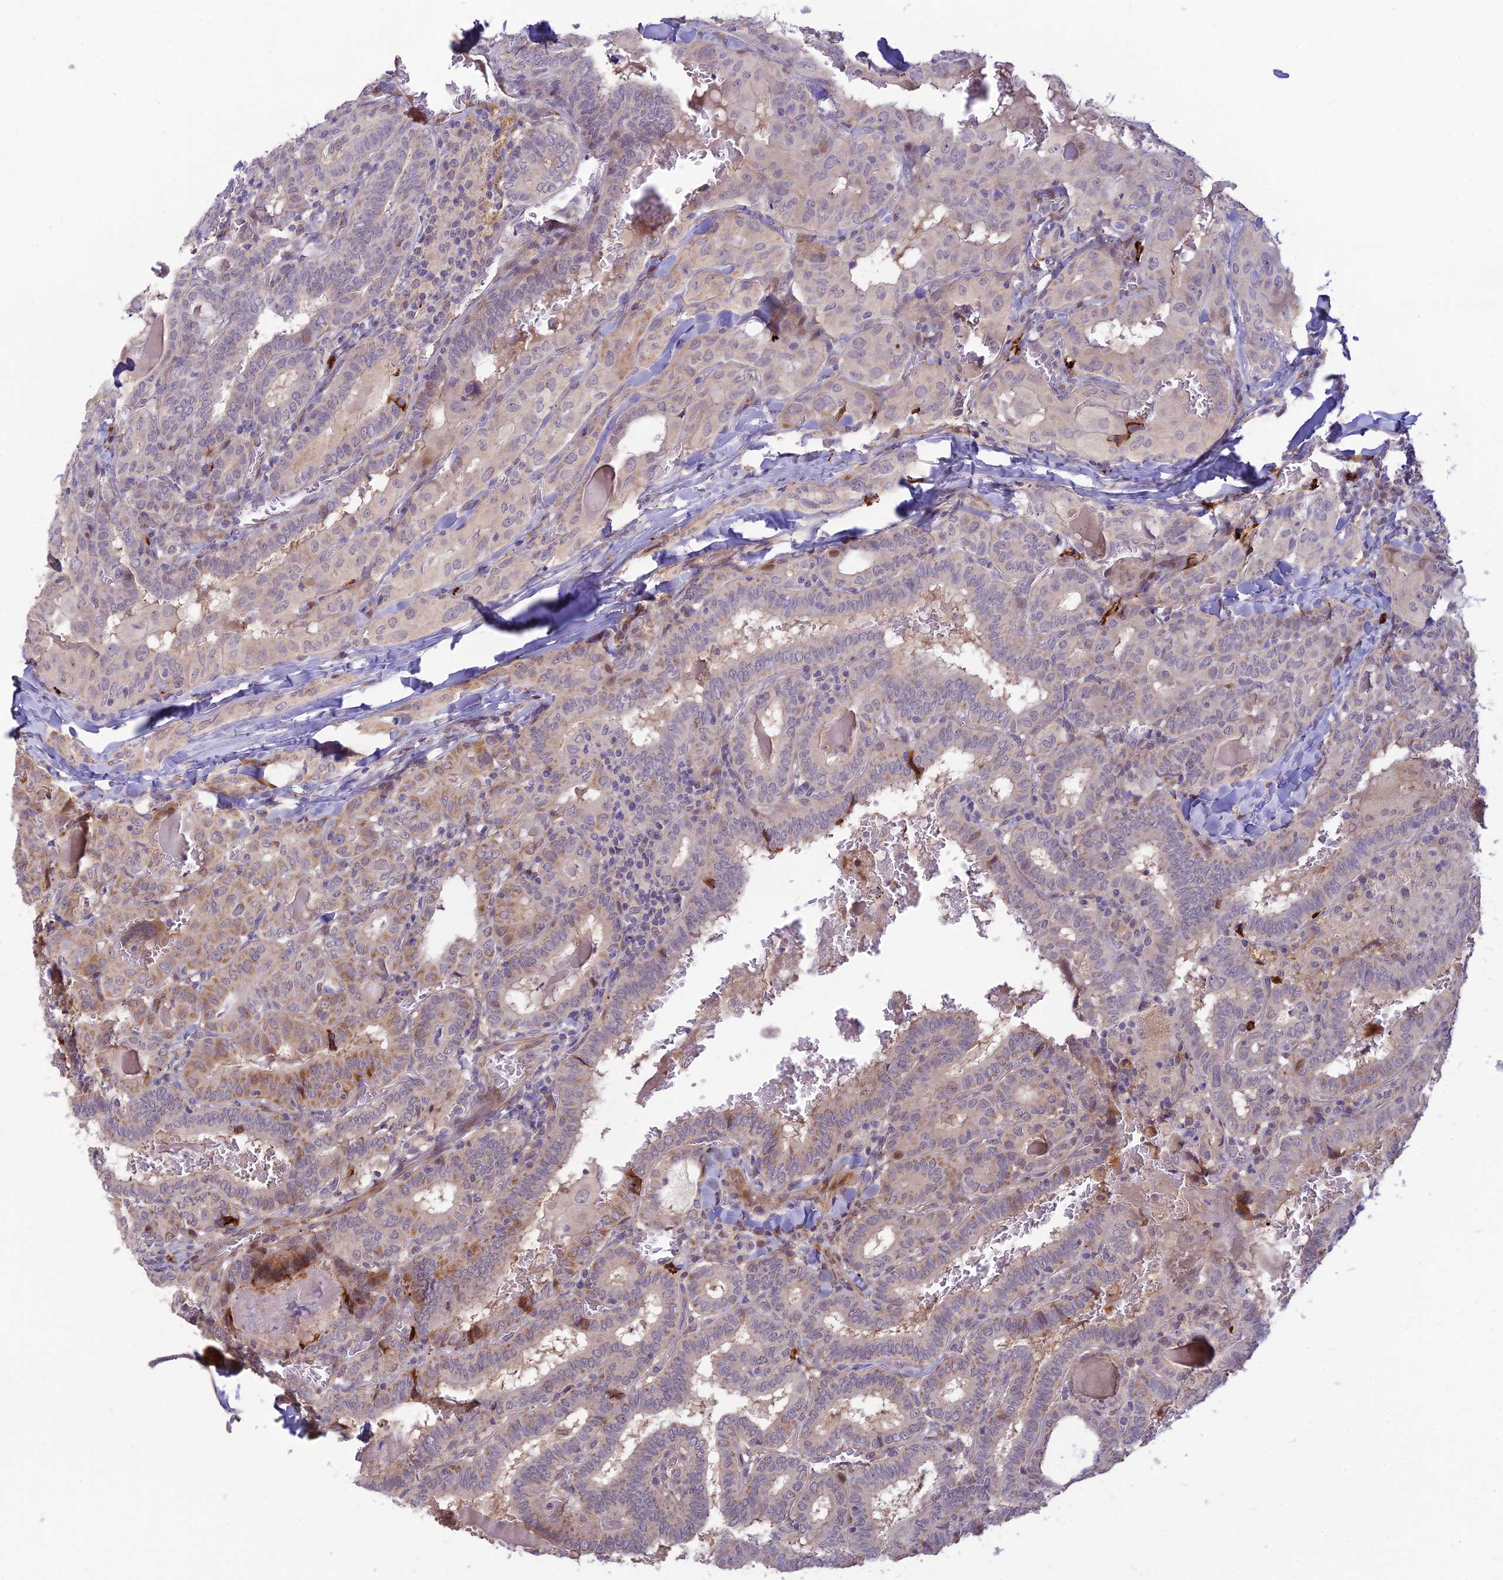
{"staining": {"intensity": "negative", "quantity": "none", "location": "none"}, "tissue": "thyroid cancer", "cell_type": "Tumor cells", "image_type": "cancer", "snomed": [{"axis": "morphology", "description": "Papillary adenocarcinoma, NOS"}, {"axis": "topography", "description": "Thyroid gland"}], "caption": "Tumor cells are negative for protein expression in human papillary adenocarcinoma (thyroid).", "gene": "ASPDH", "patient": {"sex": "female", "age": 72}}